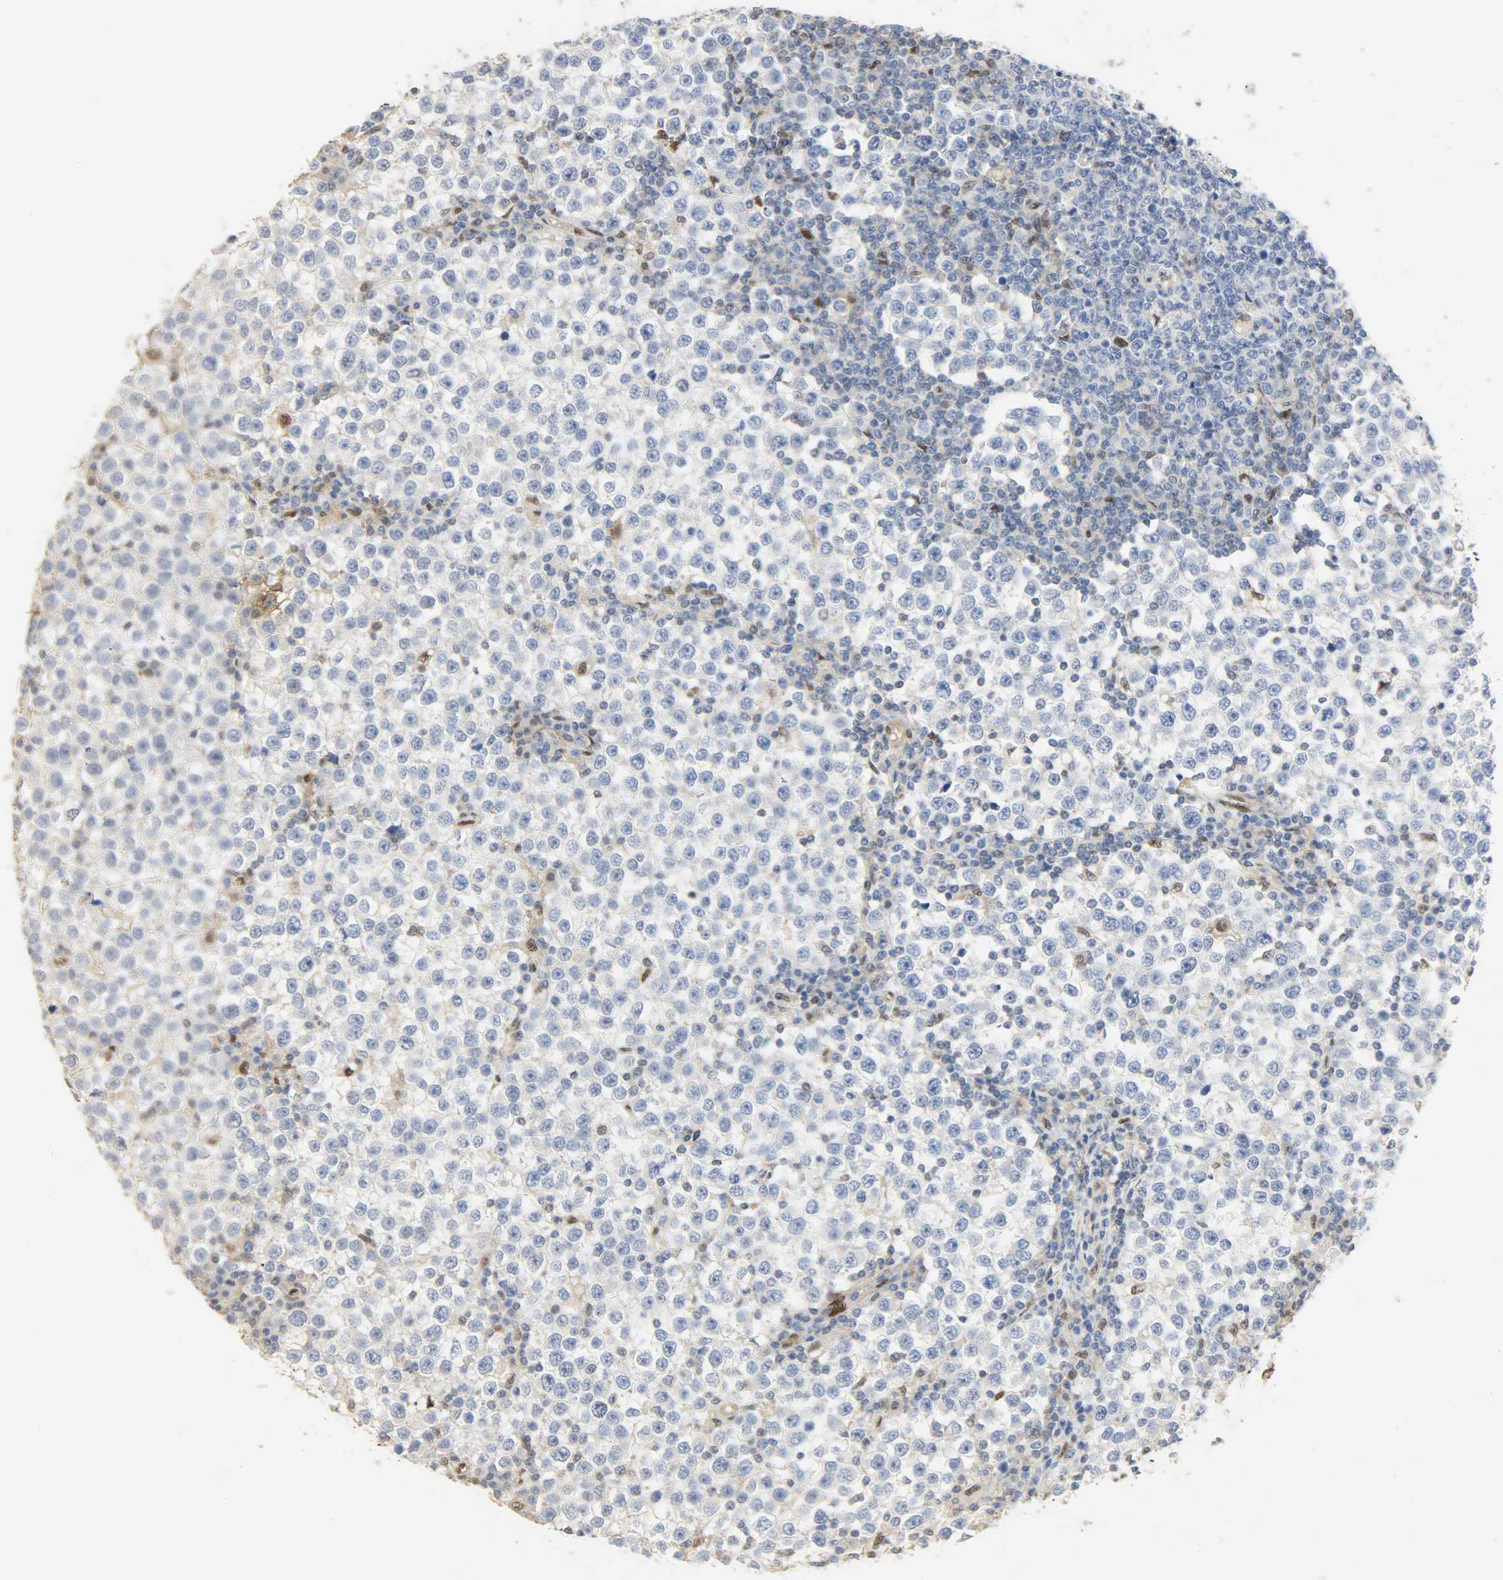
{"staining": {"intensity": "negative", "quantity": "none", "location": "none"}, "tissue": "testis cancer", "cell_type": "Tumor cells", "image_type": "cancer", "snomed": [{"axis": "morphology", "description": "Seminoma, NOS"}, {"axis": "topography", "description": "Testis"}], "caption": "This is an IHC photomicrograph of human testis cancer (seminoma). There is no staining in tumor cells.", "gene": "NPEPL1", "patient": {"sex": "male", "age": 65}}